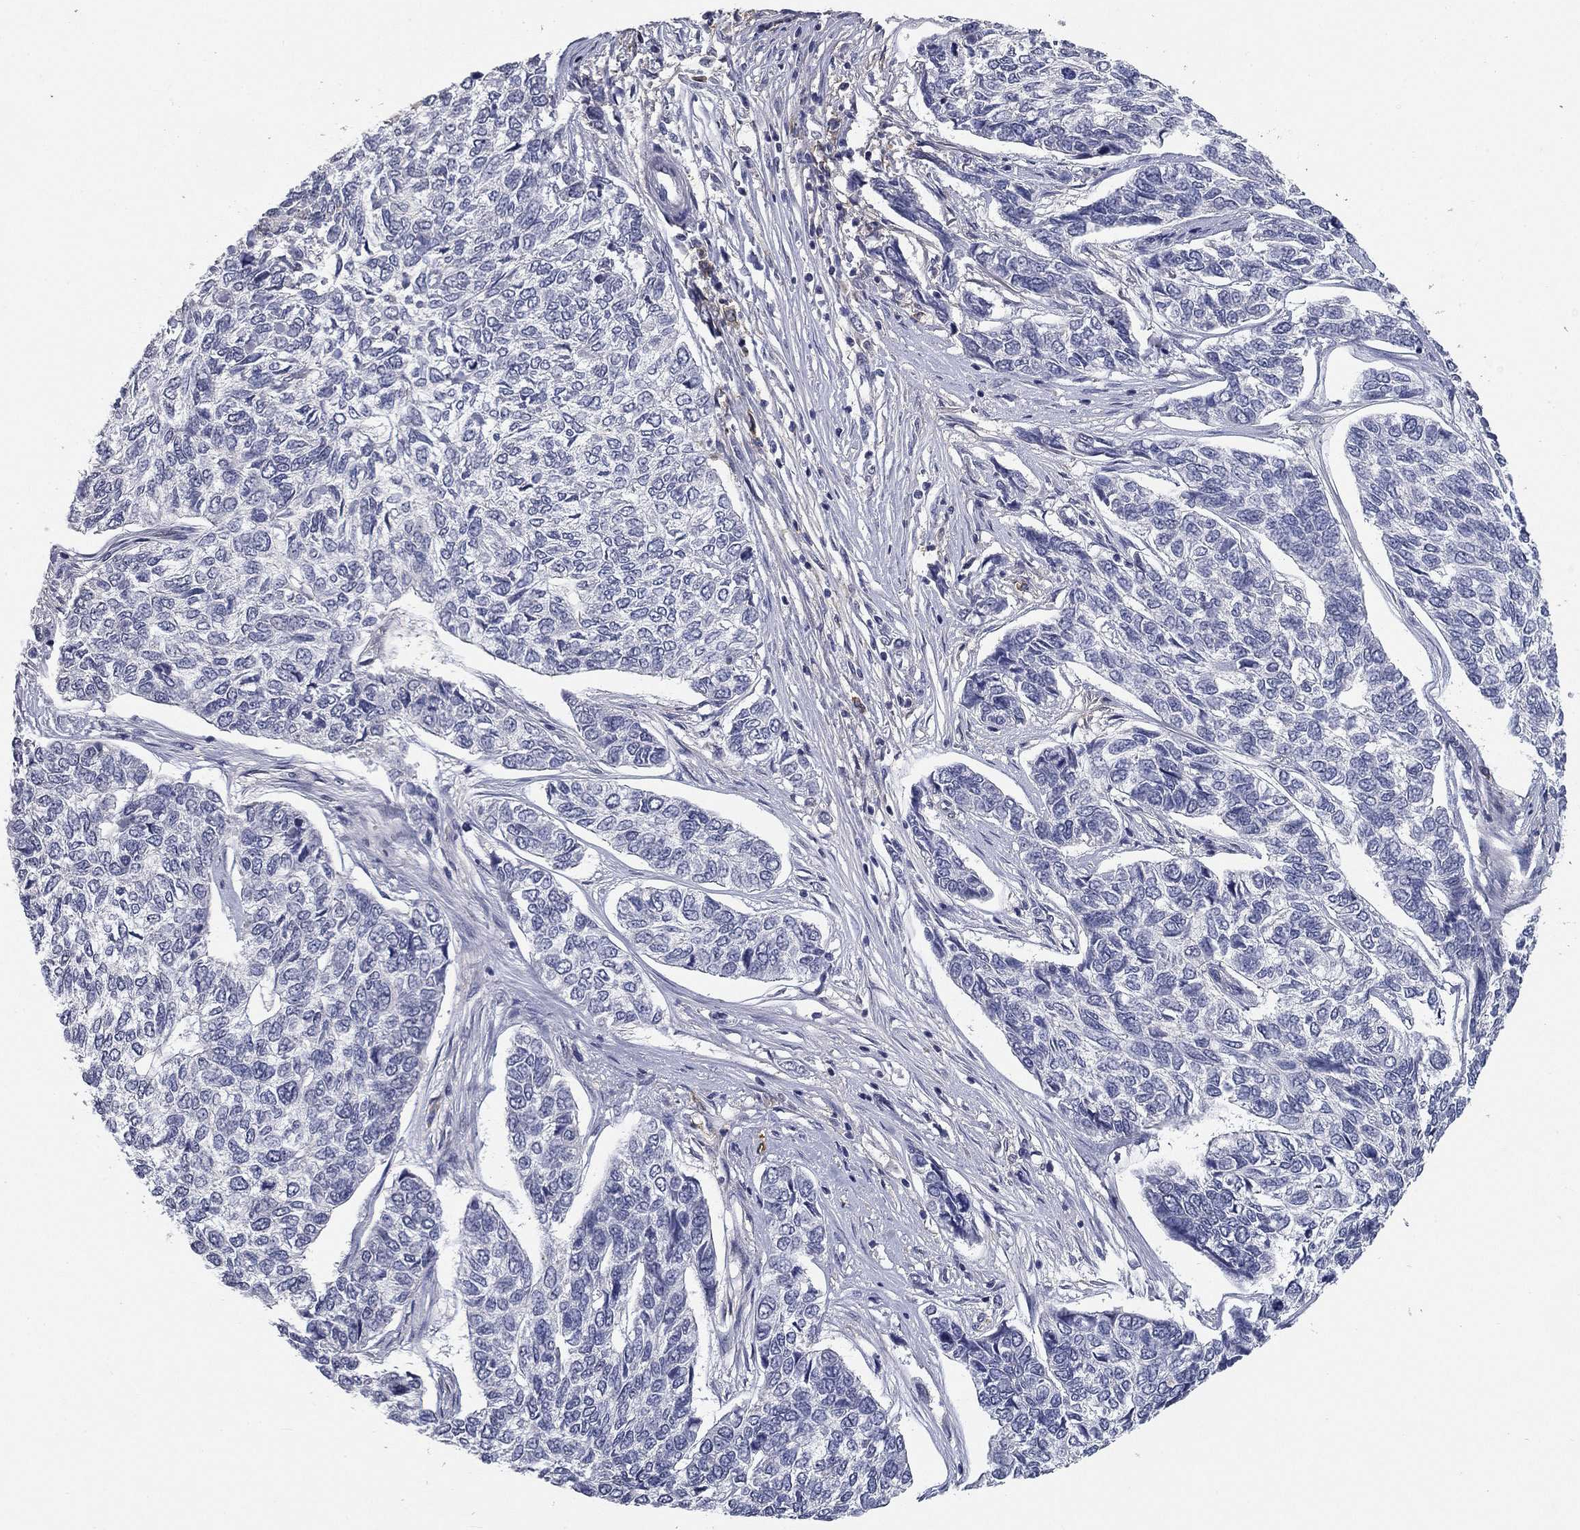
{"staining": {"intensity": "negative", "quantity": "none", "location": "none"}, "tissue": "skin cancer", "cell_type": "Tumor cells", "image_type": "cancer", "snomed": [{"axis": "morphology", "description": "Basal cell carcinoma"}, {"axis": "topography", "description": "Skin"}], "caption": "Tumor cells are negative for protein expression in human skin basal cell carcinoma.", "gene": "CD274", "patient": {"sex": "female", "age": 65}}